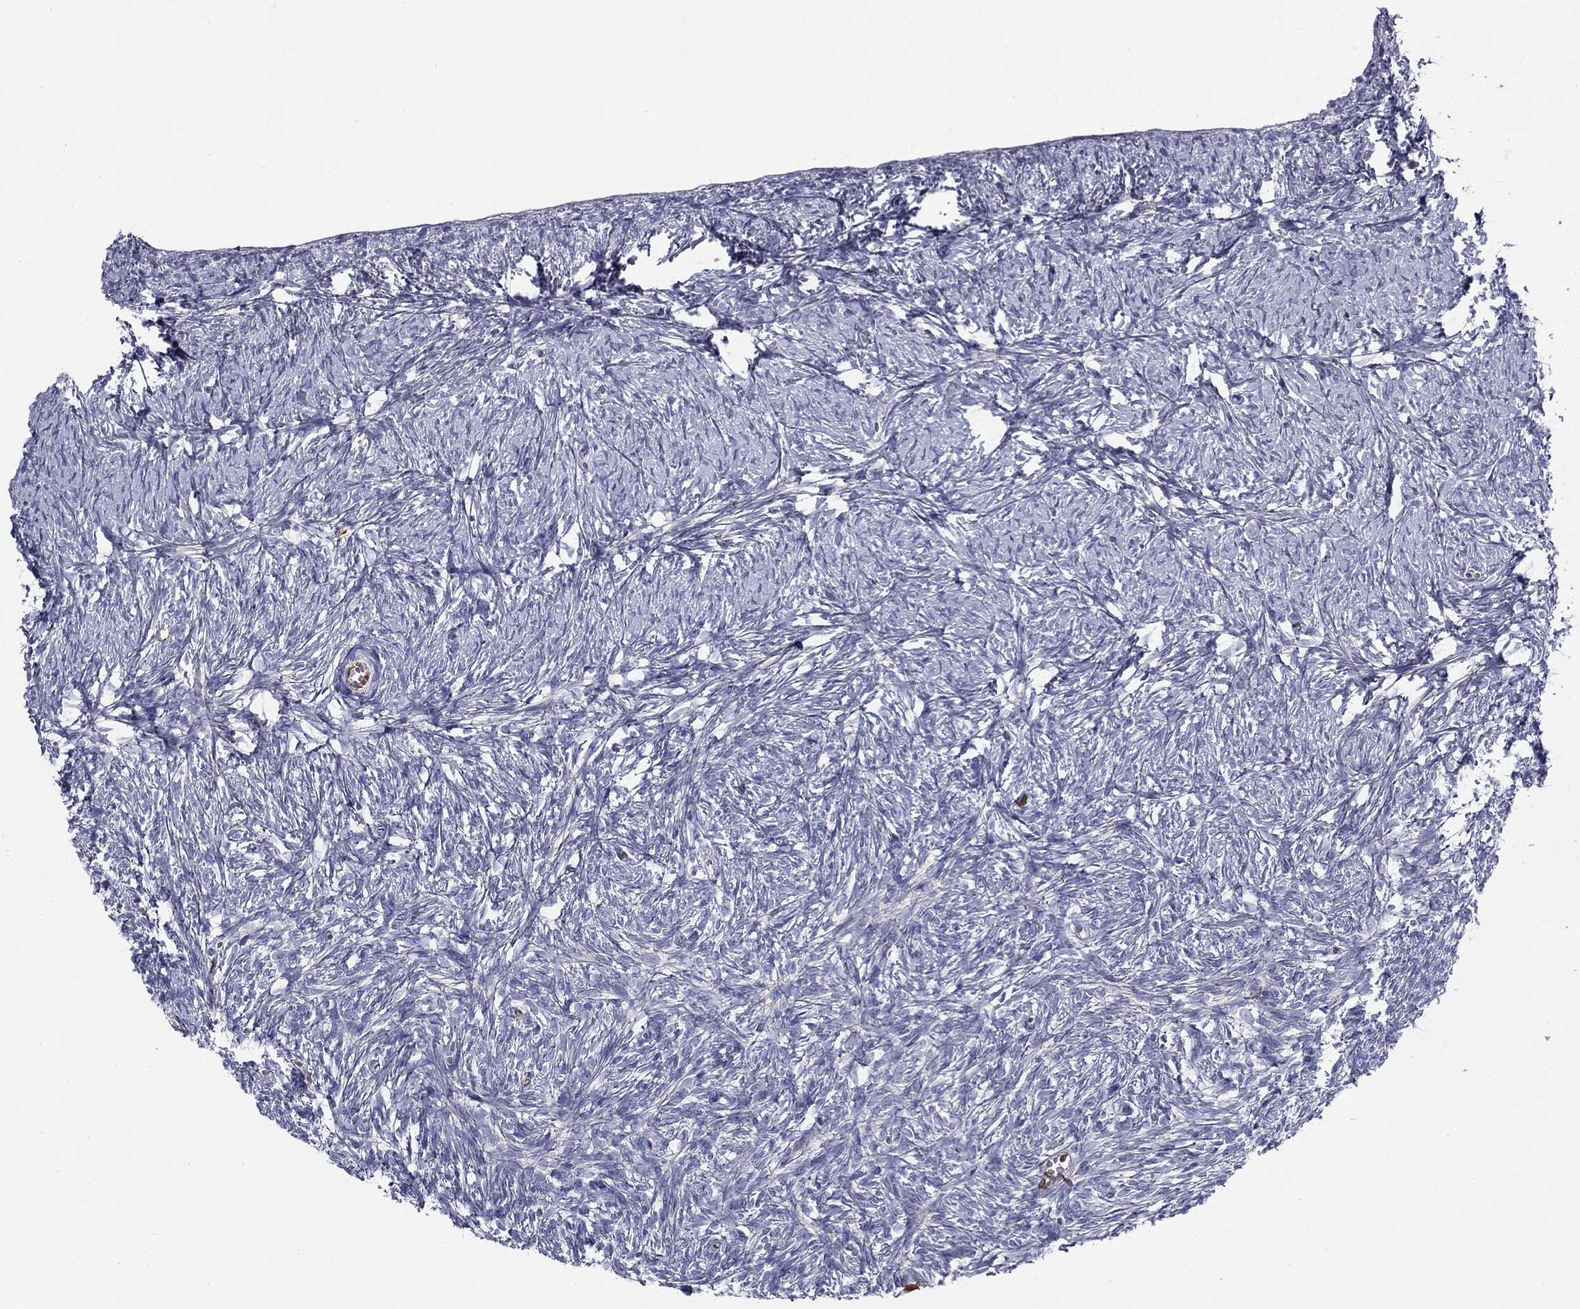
{"staining": {"intensity": "negative", "quantity": "none", "location": "none"}, "tissue": "ovary", "cell_type": "Ovarian stroma cells", "image_type": "normal", "snomed": [{"axis": "morphology", "description": "Normal tissue, NOS"}, {"axis": "topography", "description": "Ovary"}], "caption": "Immunohistochemistry (IHC) of benign human ovary reveals no positivity in ovarian stroma cells. (DAB (3,3'-diaminobenzidine) immunohistochemistry (IHC), high magnification).", "gene": "CPLX4", "patient": {"sex": "female", "age": 43}}